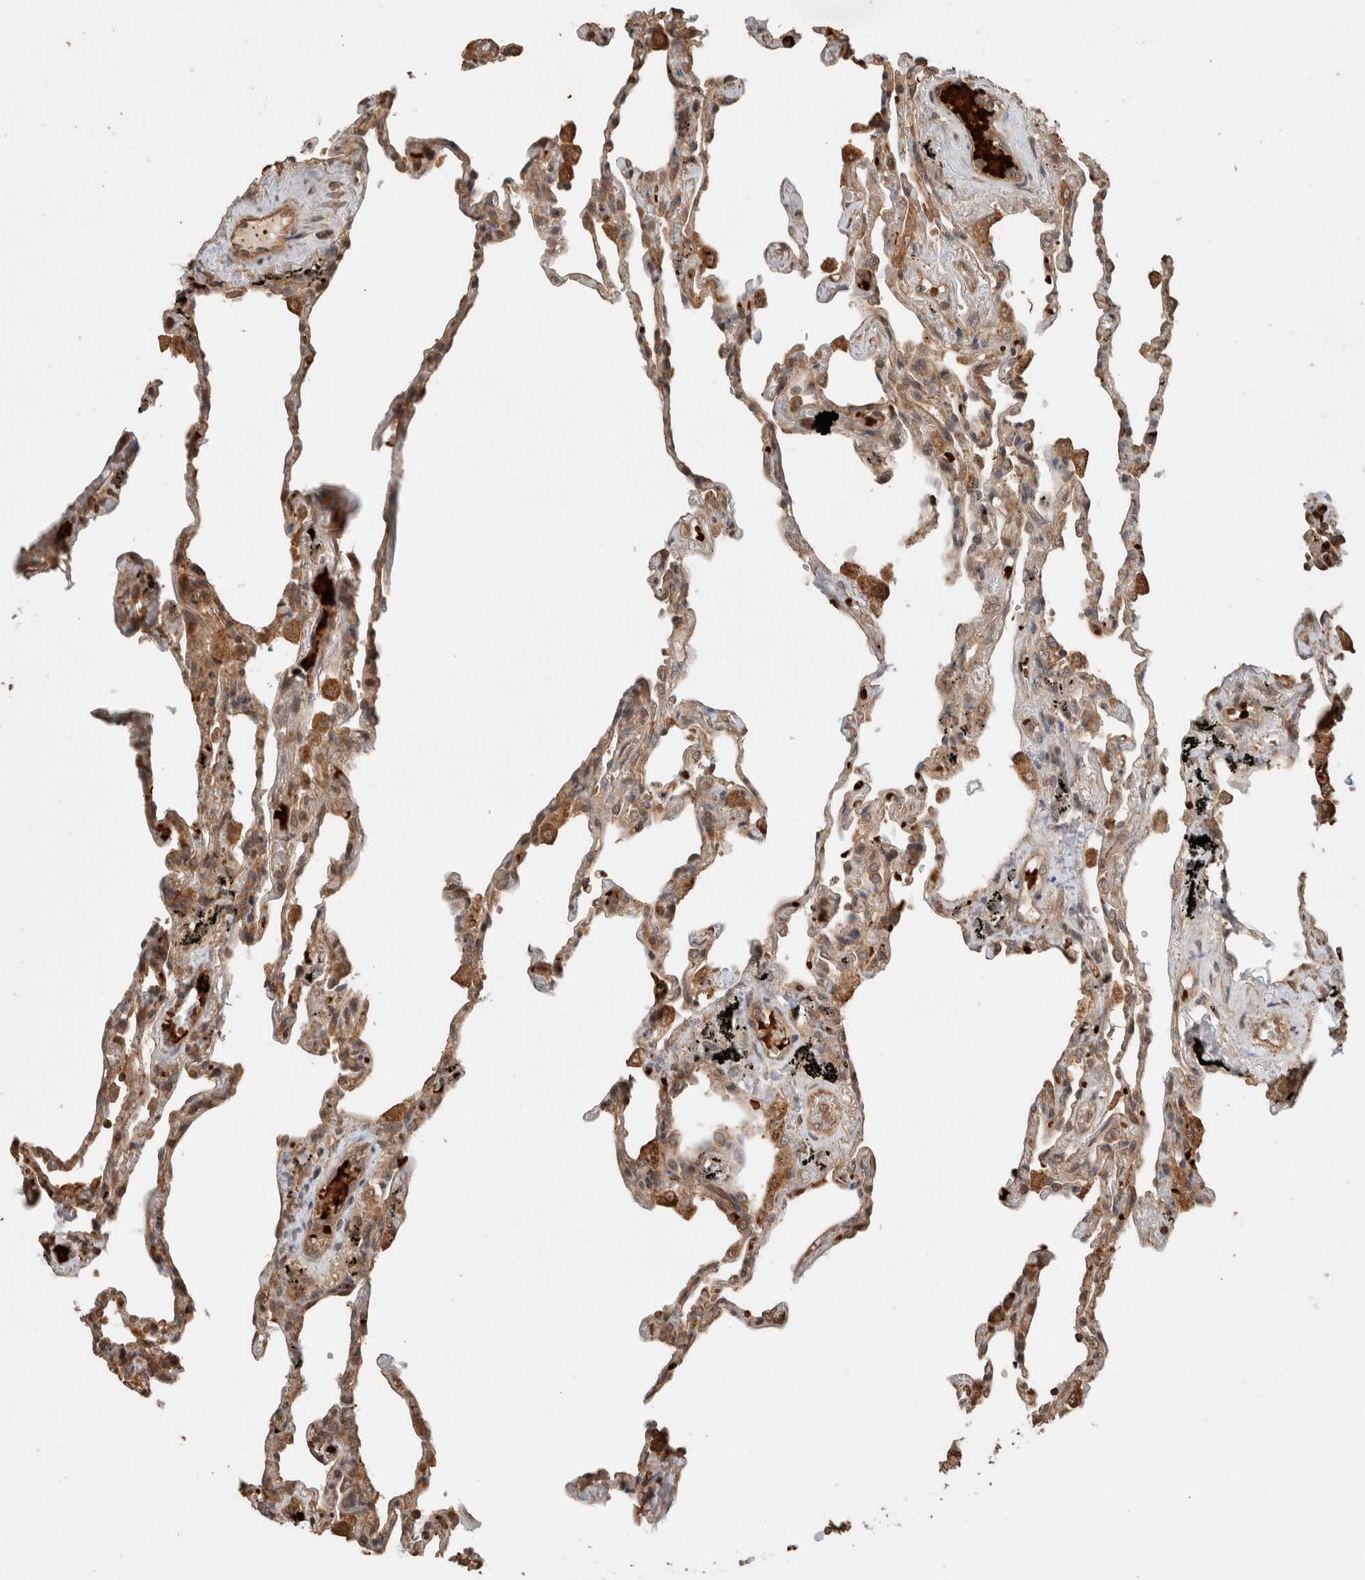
{"staining": {"intensity": "moderate", "quantity": ">75%", "location": "cytoplasmic/membranous"}, "tissue": "lung", "cell_type": "Alveolar cells", "image_type": "normal", "snomed": [{"axis": "morphology", "description": "Normal tissue, NOS"}, {"axis": "topography", "description": "Lung"}], "caption": "Brown immunohistochemical staining in unremarkable human lung demonstrates moderate cytoplasmic/membranous expression in about >75% of alveolar cells. Nuclei are stained in blue.", "gene": "OTUD6B", "patient": {"sex": "male", "age": 59}}